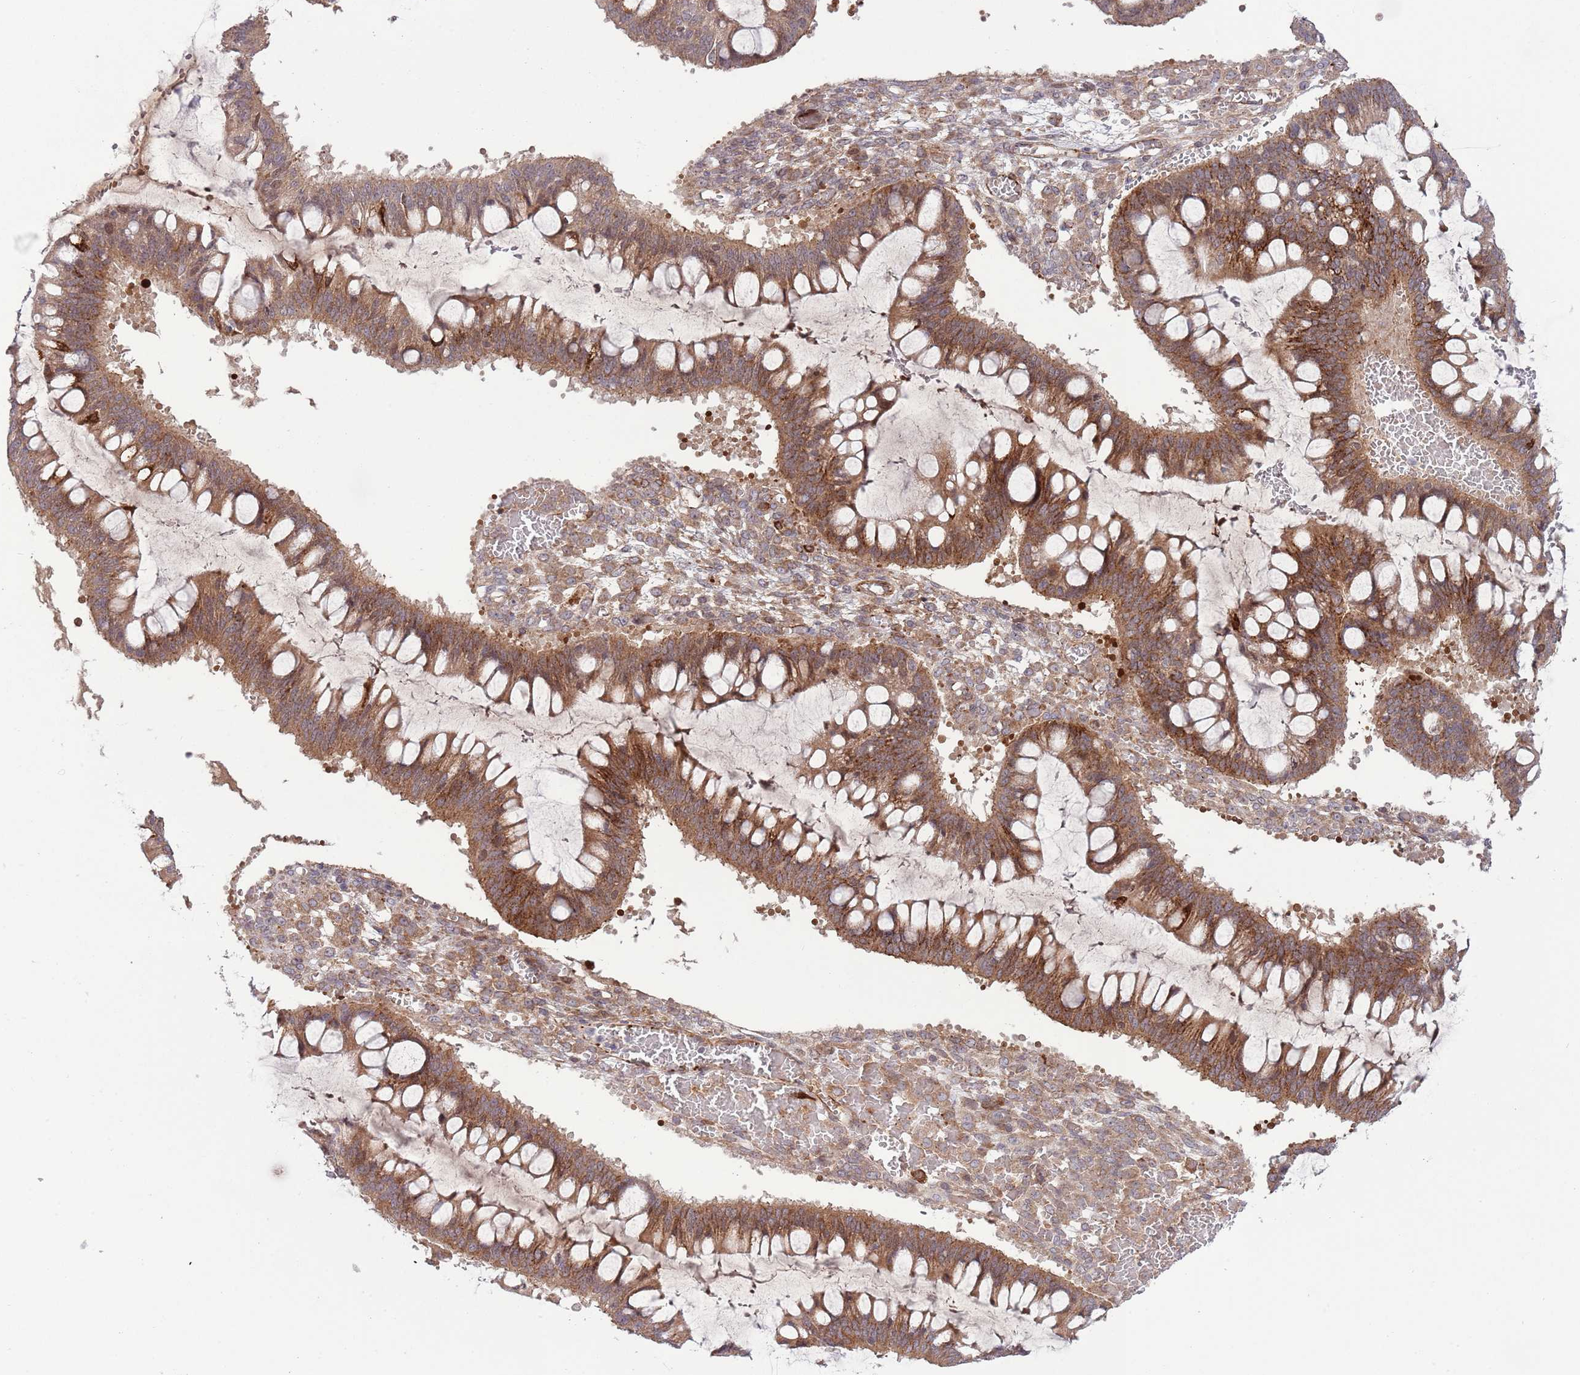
{"staining": {"intensity": "moderate", "quantity": ">75%", "location": "cytoplasmic/membranous"}, "tissue": "ovarian cancer", "cell_type": "Tumor cells", "image_type": "cancer", "snomed": [{"axis": "morphology", "description": "Cystadenocarcinoma, mucinous, NOS"}, {"axis": "topography", "description": "Ovary"}], "caption": "Ovarian mucinous cystadenocarcinoma was stained to show a protein in brown. There is medium levels of moderate cytoplasmic/membranous positivity in approximately >75% of tumor cells. Nuclei are stained in blue.", "gene": "DPP10", "patient": {"sex": "female", "age": 73}}